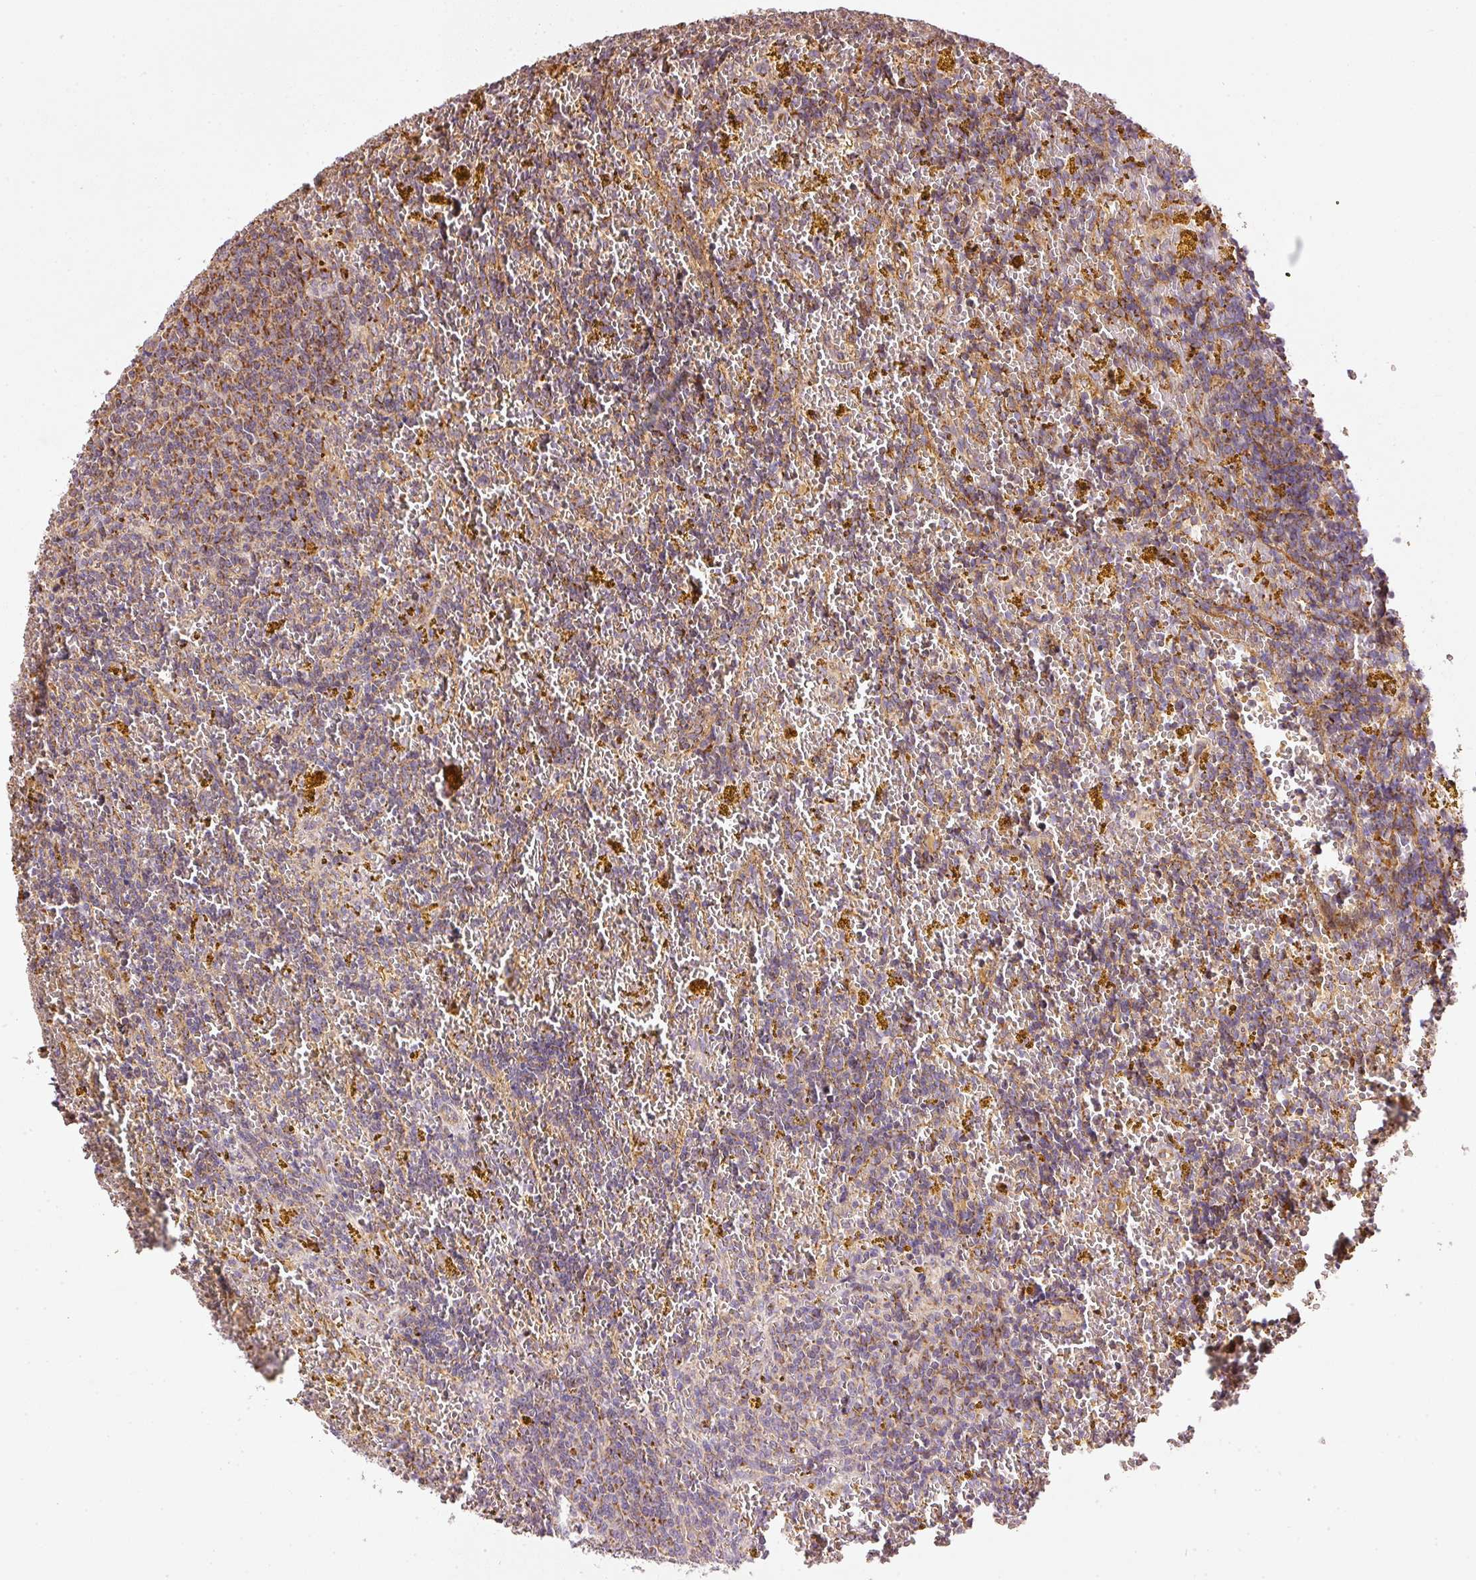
{"staining": {"intensity": "moderate", "quantity": "25%-75%", "location": "cytoplasmic/membranous"}, "tissue": "lymphoma", "cell_type": "Tumor cells", "image_type": "cancer", "snomed": [{"axis": "morphology", "description": "Malignant lymphoma, non-Hodgkin's type, Low grade"}, {"axis": "topography", "description": "Spleen"}, {"axis": "topography", "description": "Lymph node"}], "caption": "Immunohistochemical staining of lymphoma reveals medium levels of moderate cytoplasmic/membranous protein expression in approximately 25%-75% of tumor cells. (DAB IHC with brightfield microscopy, high magnification).", "gene": "MTHFD1L", "patient": {"sex": "female", "age": 66}}